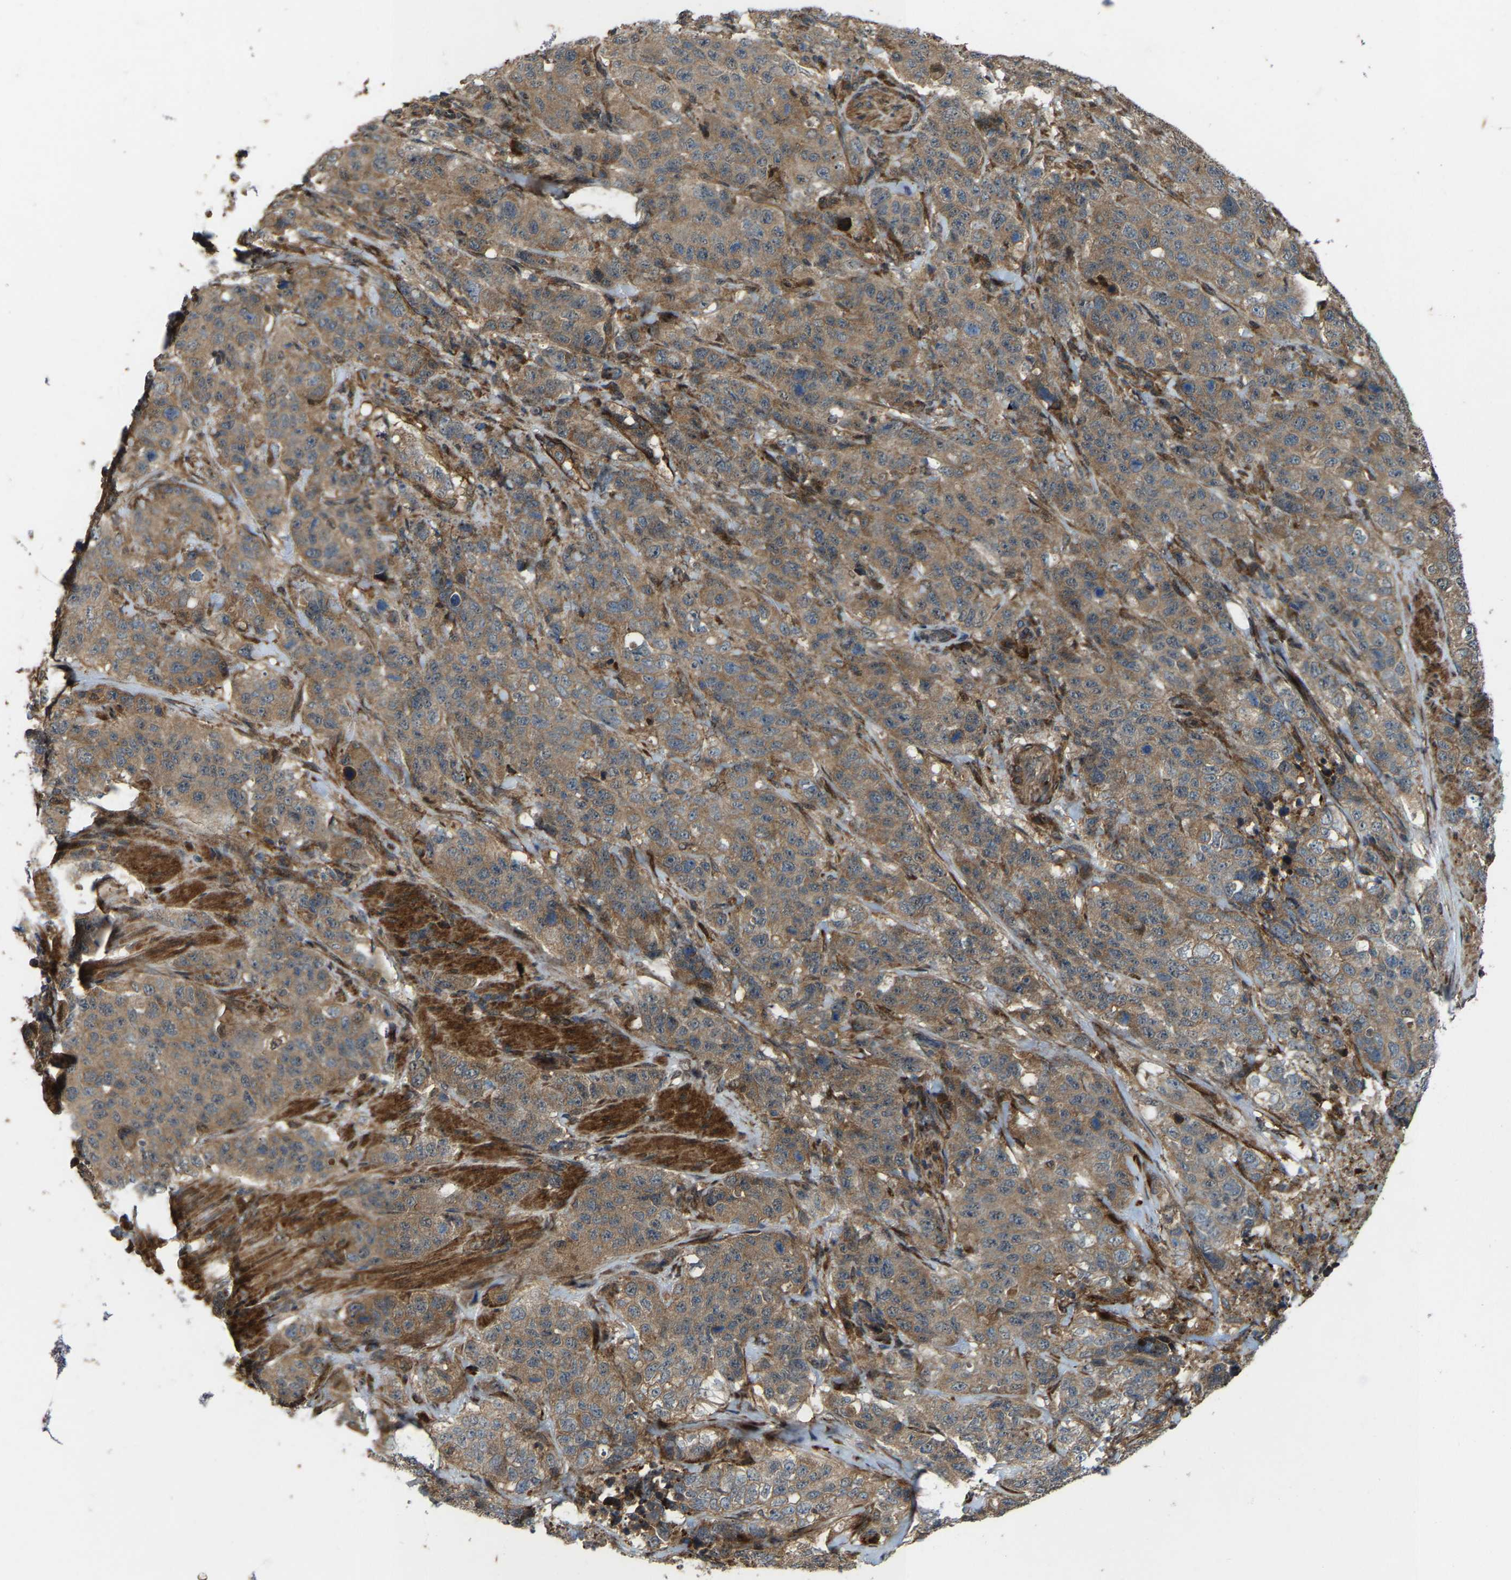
{"staining": {"intensity": "moderate", "quantity": ">75%", "location": "cytoplasmic/membranous"}, "tissue": "stomach cancer", "cell_type": "Tumor cells", "image_type": "cancer", "snomed": [{"axis": "morphology", "description": "Adenocarcinoma, NOS"}, {"axis": "topography", "description": "Stomach"}], "caption": "This histopathology image reveals IHC staining of adenocarcinoma (stomach), with medium moderate cytoplasmic/membranous positivity in about >75% of tumor cells.", "gene": "LRRC72", "patient": {"sex": "male", "age": 48}}